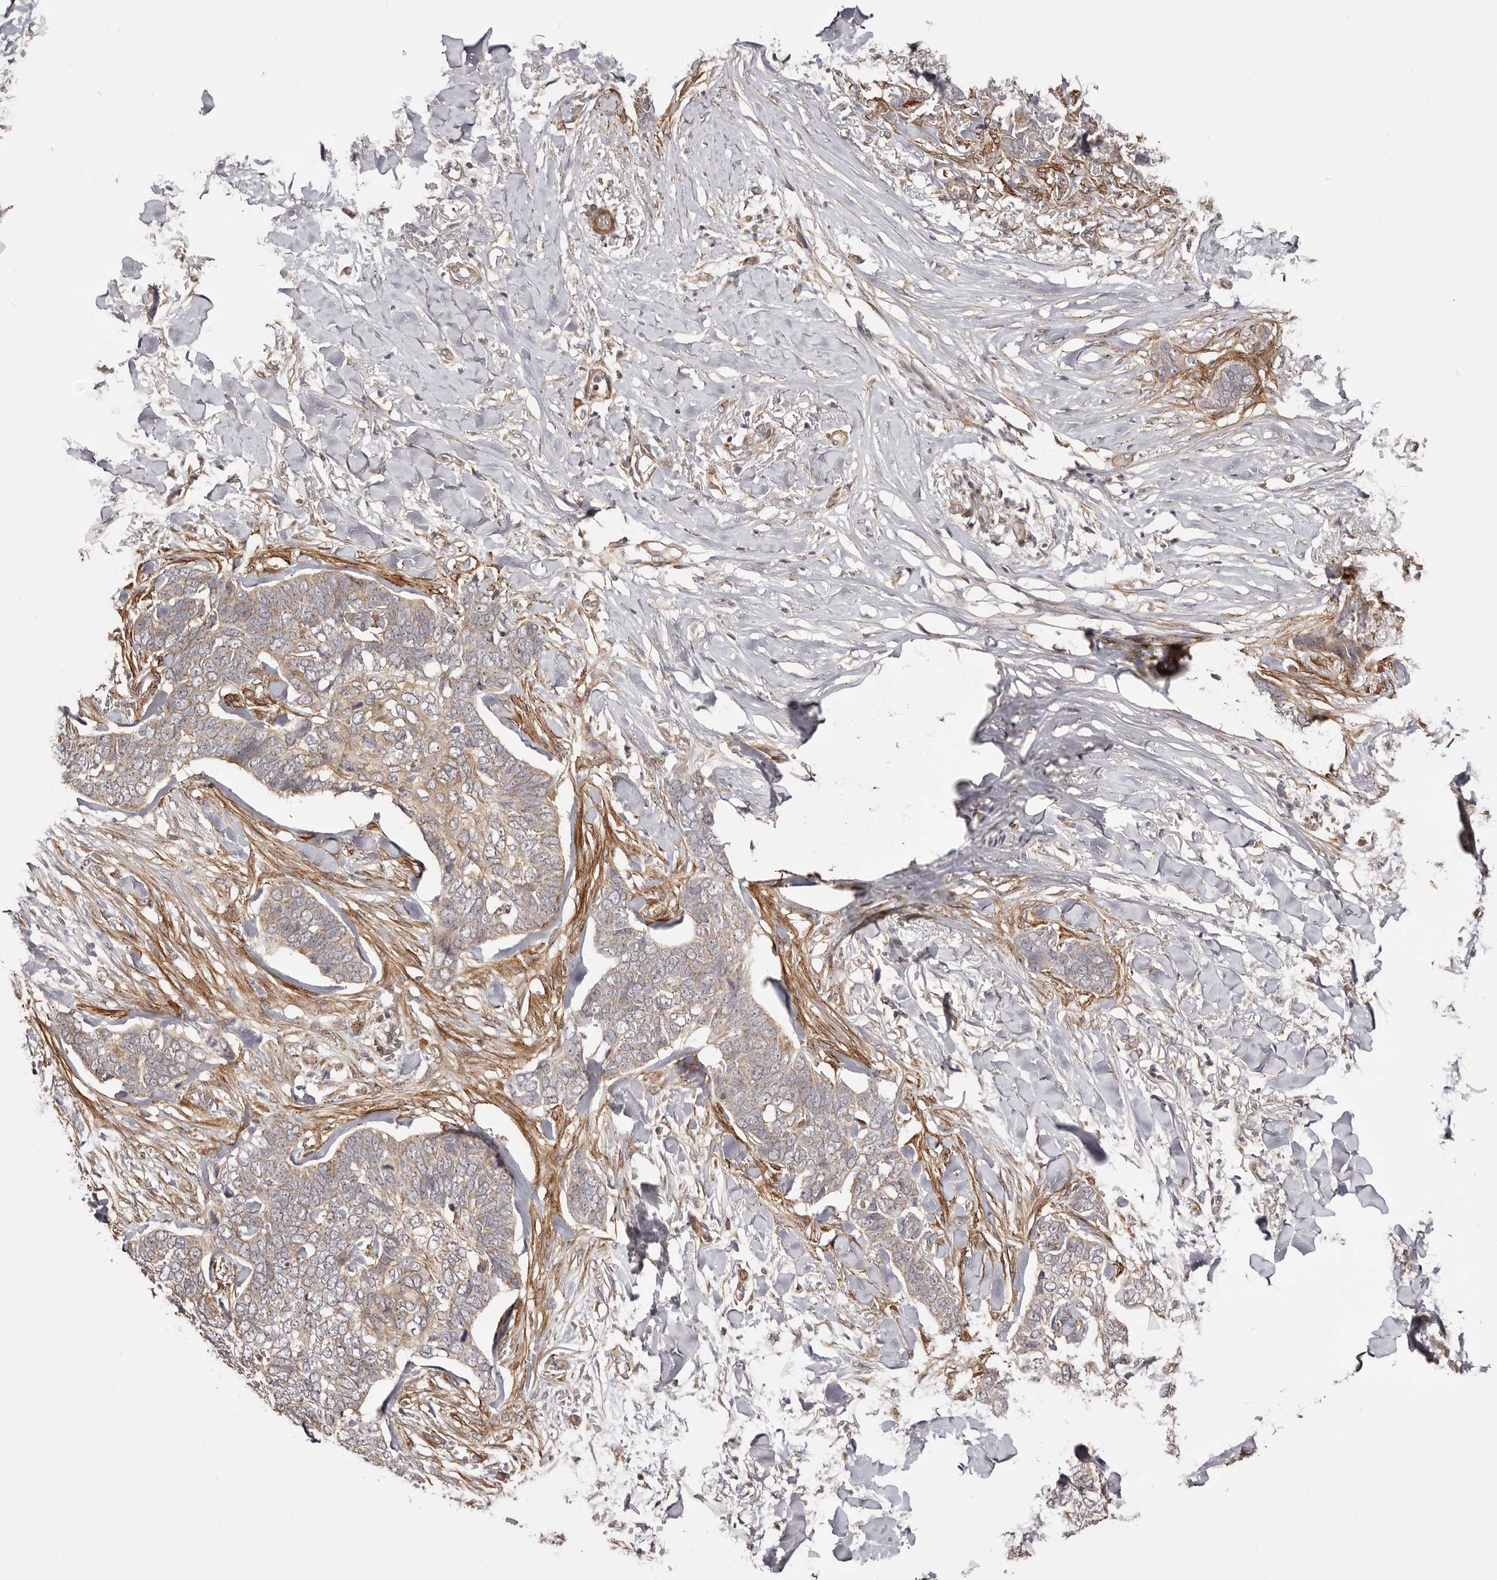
{"staining": {"intensity": "weak", "quantity": ">75%", "location": "cytoplasmic/membranous"}, "tissue": "skin cancer", "cell_type": "Tumor cells", "image_type": "cancer", "snomed": [{"axis": "morphology", "description": "Normal tissue, NOS"}, {"axis": "morphology", "description": "Basal cell carcinoma"}, {"axis": "topography", "description": "Skin"}], "caption": "Skin basal cell carcinoma stained with a brown dye exhibits weak cytoplasmic/membranous positive positivity in approximately >75% of tumor cells.", "gene": "MICAL2", "patient": {"sex": "male", "age": 77}}